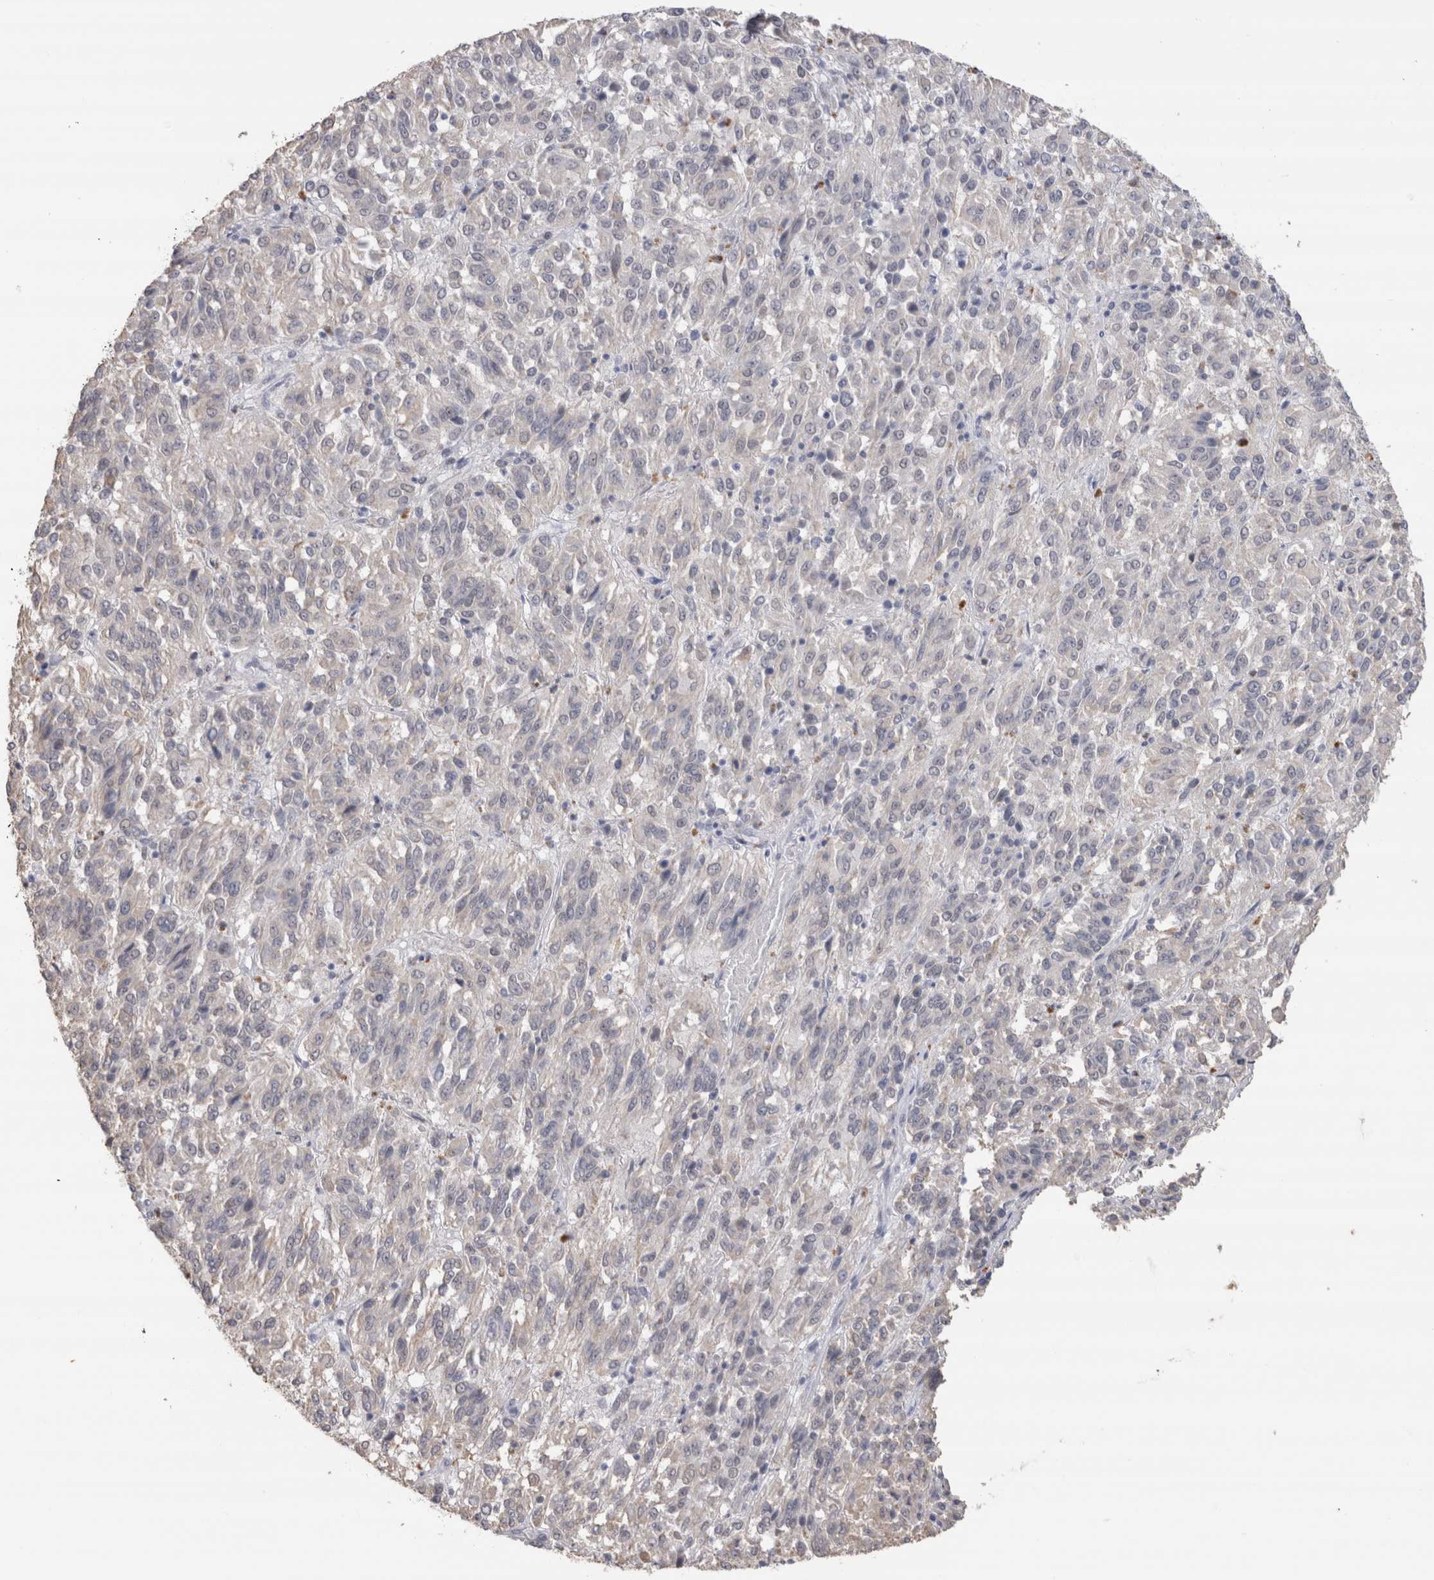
{"staining": {"intensity": "negative", "quantity": "none", "location": "none"}, "tissue": "melanoma", "cell_type": "Tumor cells", "image_type": "cancer", "snomed": [{"axis": "morphology", "description": "Malignant melanoma, Metastatic site"}, {"axis": "topography", "description": "Lung"}], "caption": "Tumor cells show no significant expression in melanoma.", "gene": "CDH17", "patient": {"sex": "male", "age": 64}}